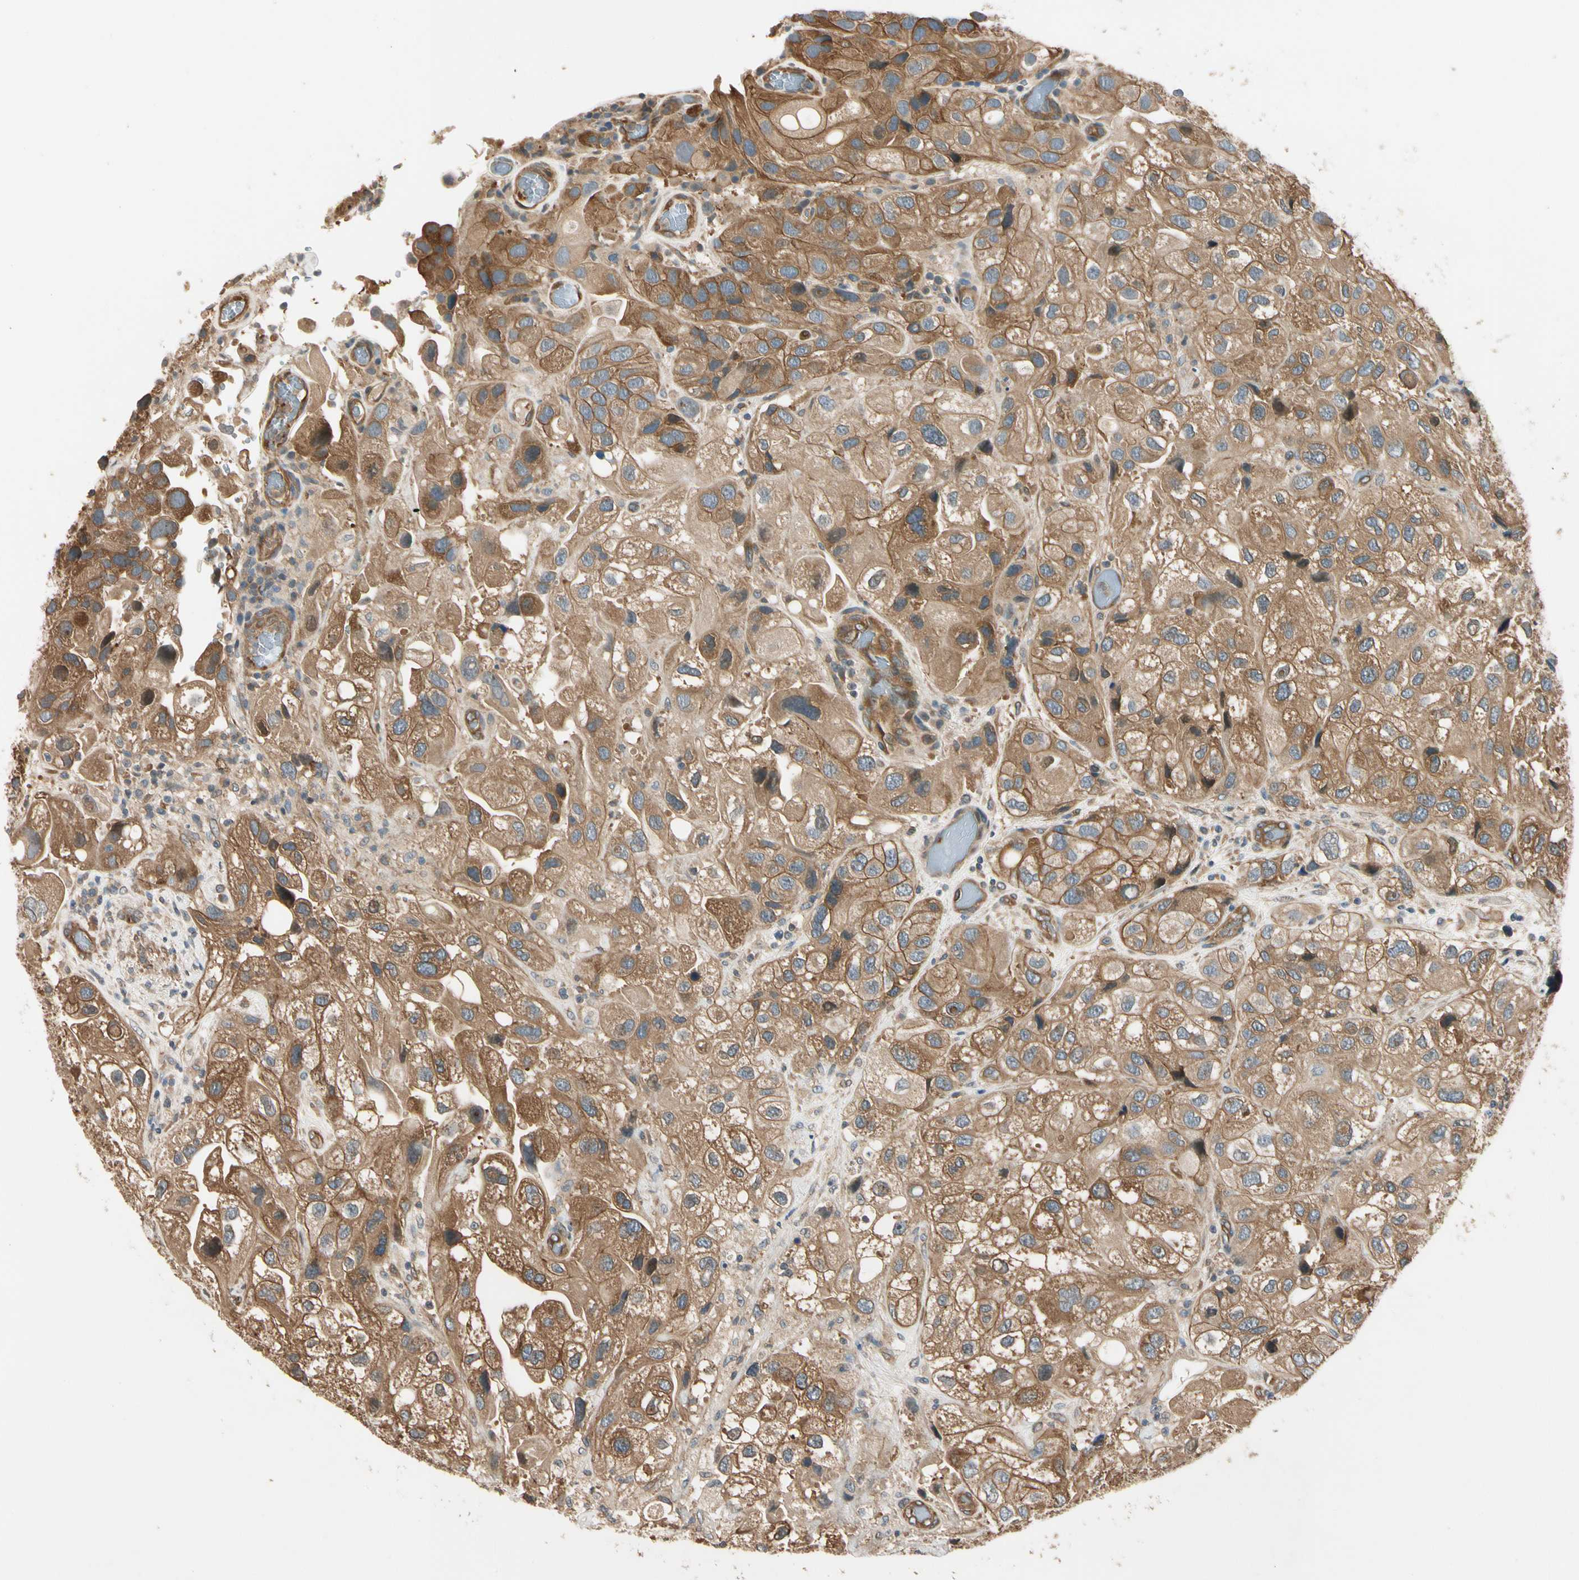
{"staining": {"intensity": "moderate", "quantity": ">75%", "location": "cytoplasmic/membranous"}, "tissue": "urothelial cancer", "cell_type": "Tumor cells", "image_type": "cancer", "snomed": [{"axis": "morphology", "description": "Urothelial carcinoma, High grade"}, {"axis": "topography", "description": "Urinary bladder"}], "caption": "Immunohistochemistry (DAB (3,3'-diaminobenzidine)) staining of human urothelial cancer reveals moderate cytoplasmic/membranous protein staining in approximately >75% of tumor cells. Ihc stains the protein of interest in brown and the nuclei are stained blue.", "gene": "ROCK2", "patient": {"sex": "female", "age": 64}}